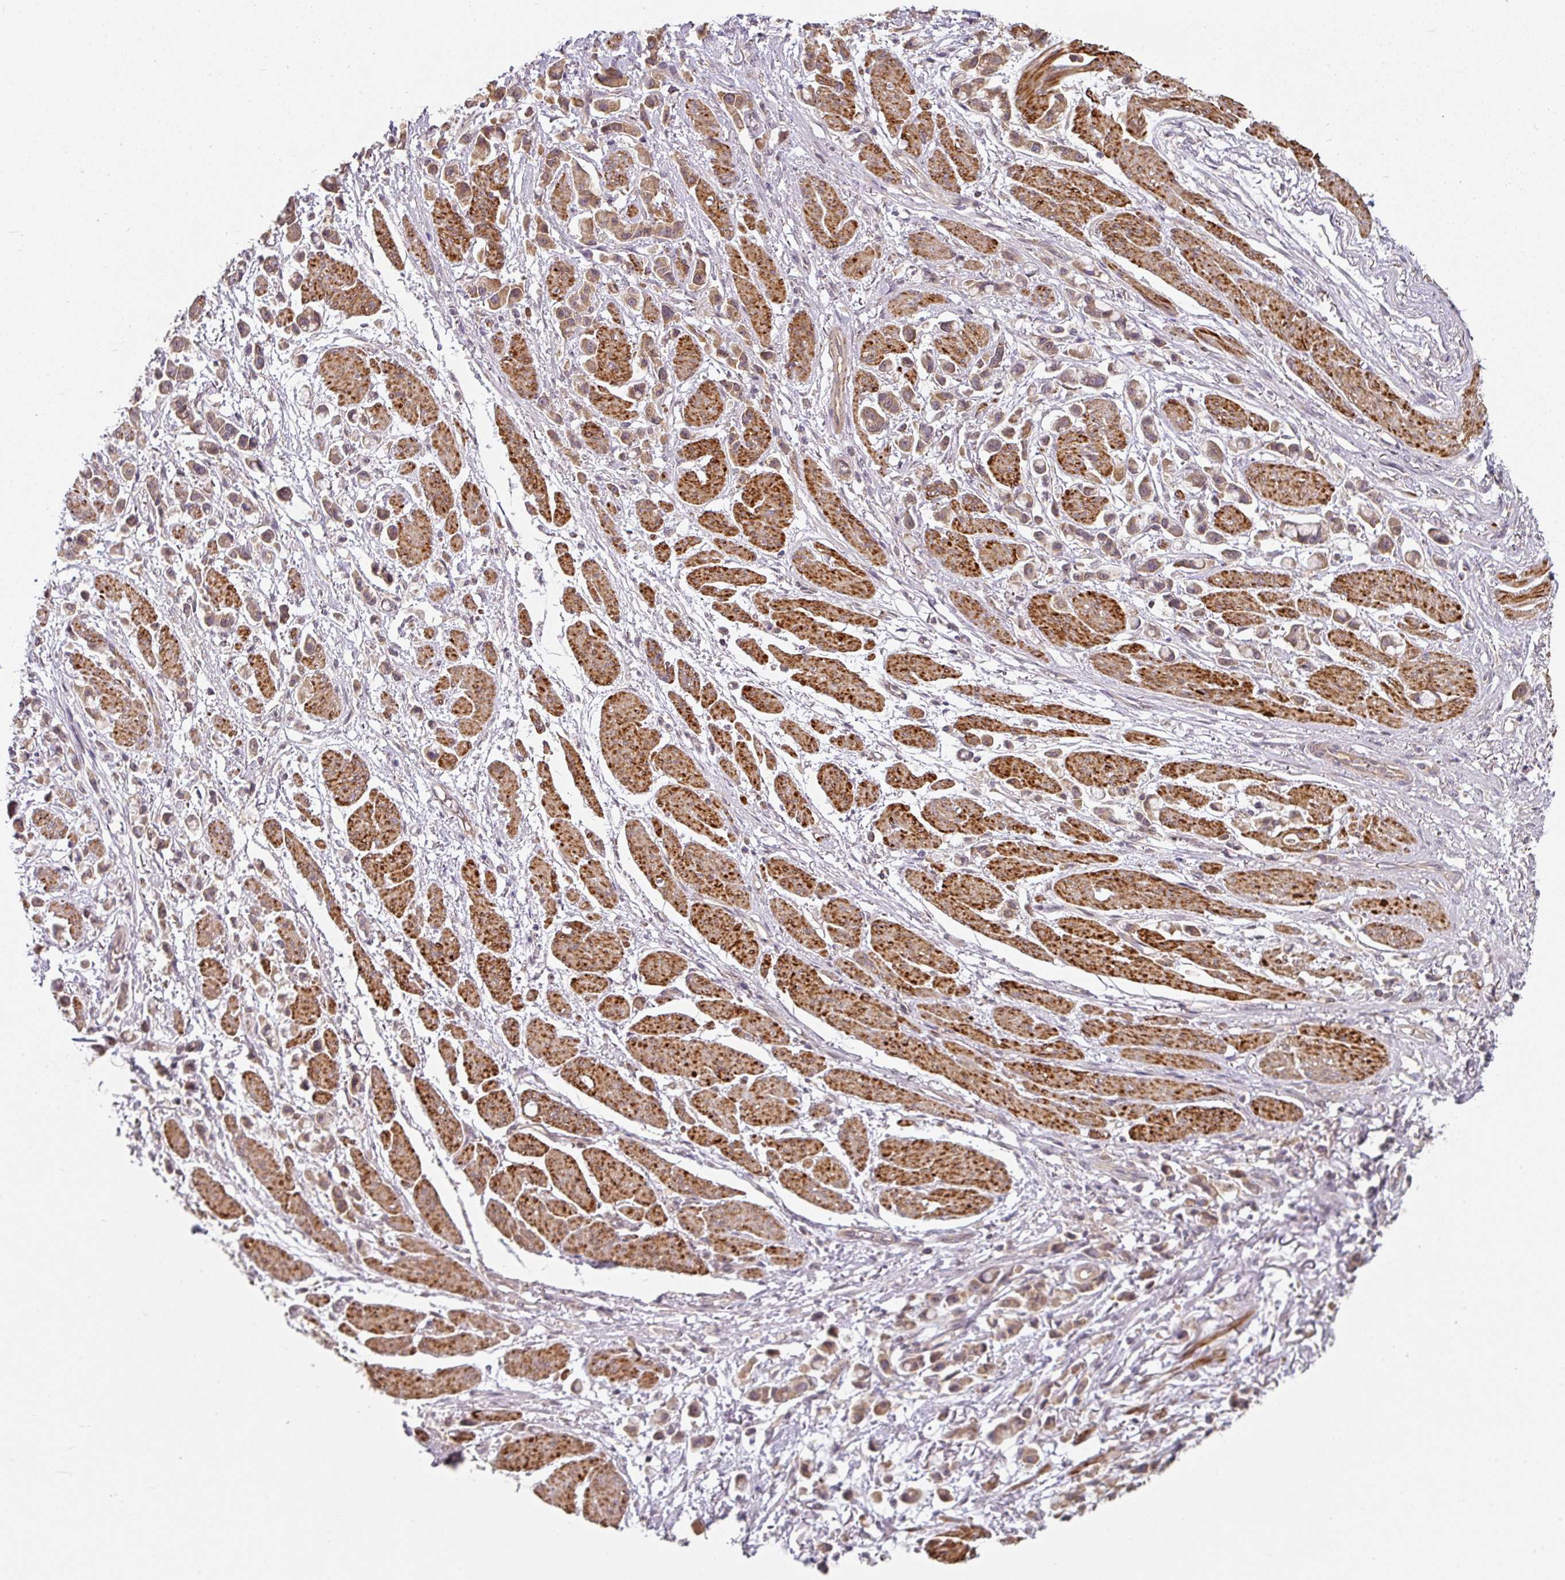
{"staining": {"intensity": "weak", "quantity": ">75%", "location": "cytoplasmic/membranous"}, "tissue": "stomach cancer", "cell_type": "Tumor cells", "image_type": "cancer", "snomed": [{"axis": "morphology", "description": "Adenocarcinoma, NOS"}, {"axis": "topography", "description": "Stomach"}], "caption": "Protein expression analysis of adenocarcinoma (stomach) reveals weak cytoplasmic/membranous expression in approximately >75% of tumor cells. (brown staining indicates protein expression, while blue staining denotes nuclei).", "gene": "MAP2K2", "patient": {"sex": "female", "age": 81}}